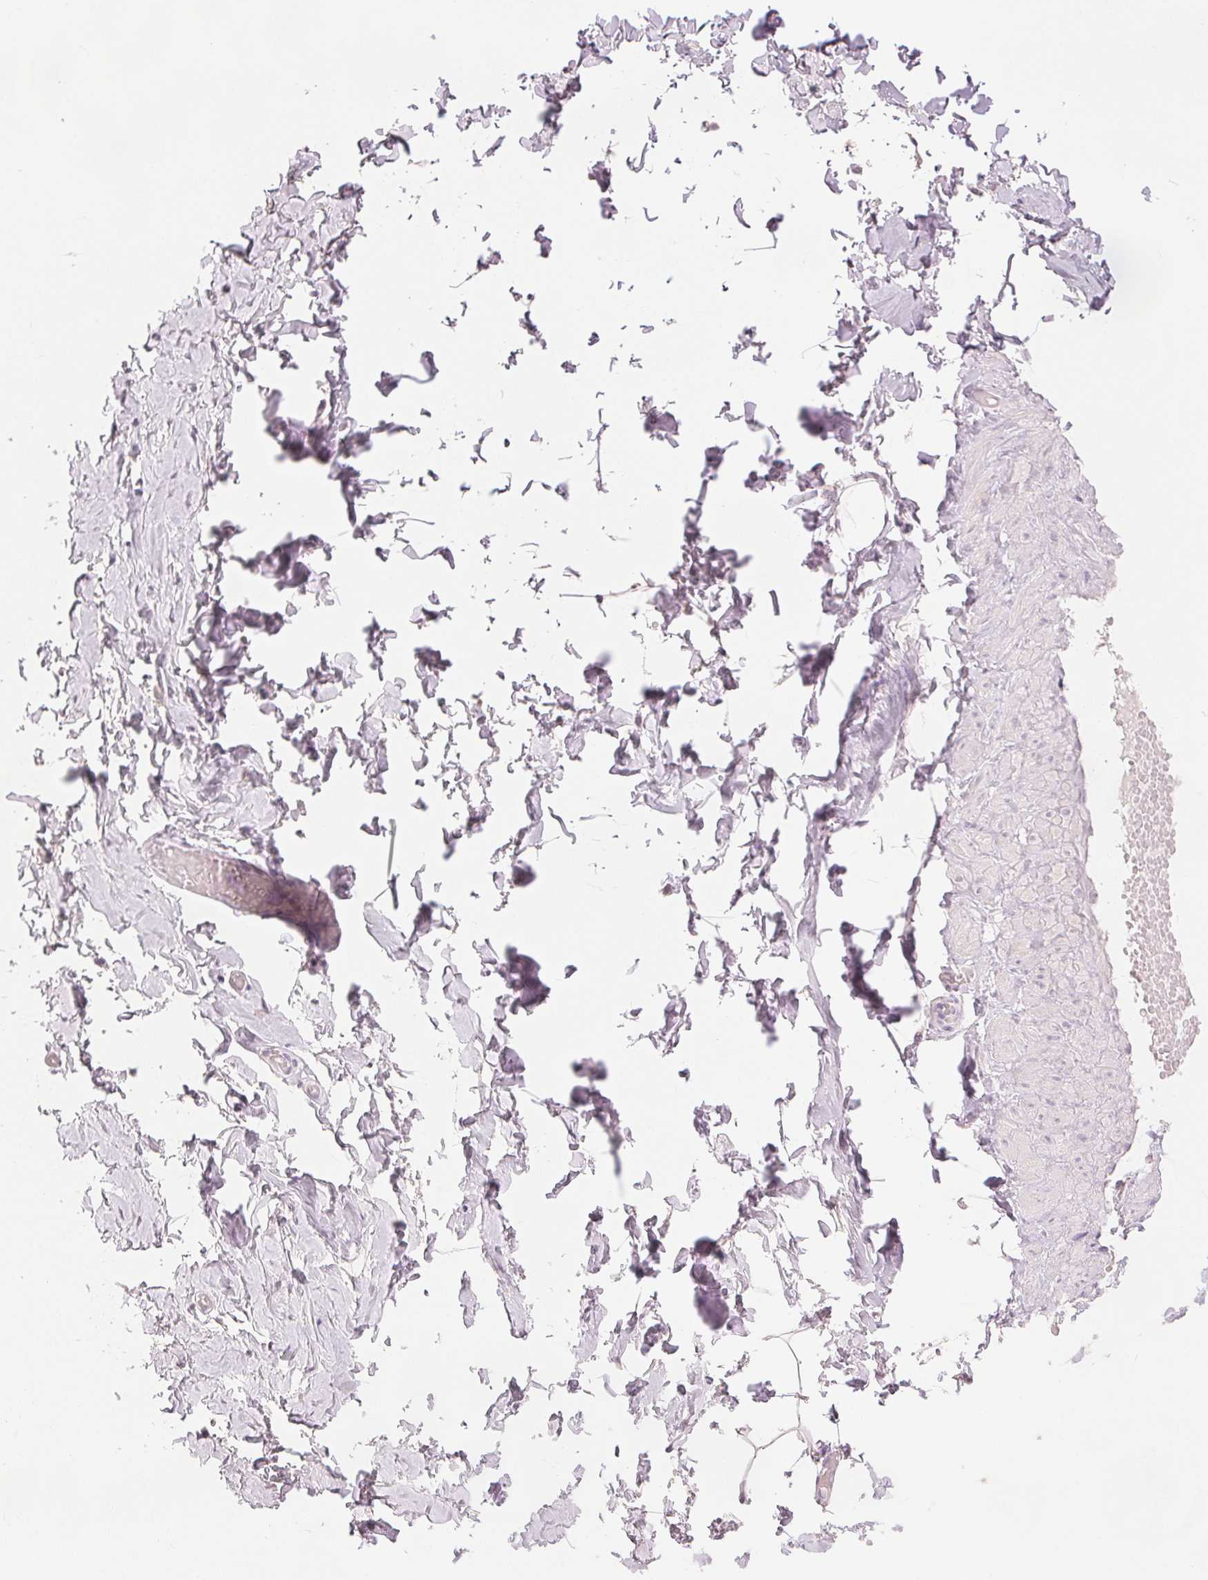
{"staining": {"intensity": "negative", "quantity": "none", "location": "none"}, "tissue": "adipose tissue", "cell_type": "Adipocytes", "image_type": "normal", "snomed": [{"axis": "morphology", "description": "Normal tissue, NOS"}, {"axis": "topography", "description": "Soft tissue"}, {"axis": "topography", "description": "Adipose tissue"}, {"axis": "topography", "description": "Vascular tissue"}, {"axis": "topography", "description": "Peripheral nerve tissue"}], "caption": "Immunohistochemistry of normal human adipose tissue displays no positivity in adipocytes.", "gene": "SLC27A5", "patient": {"sex": "male", "age": 29}}